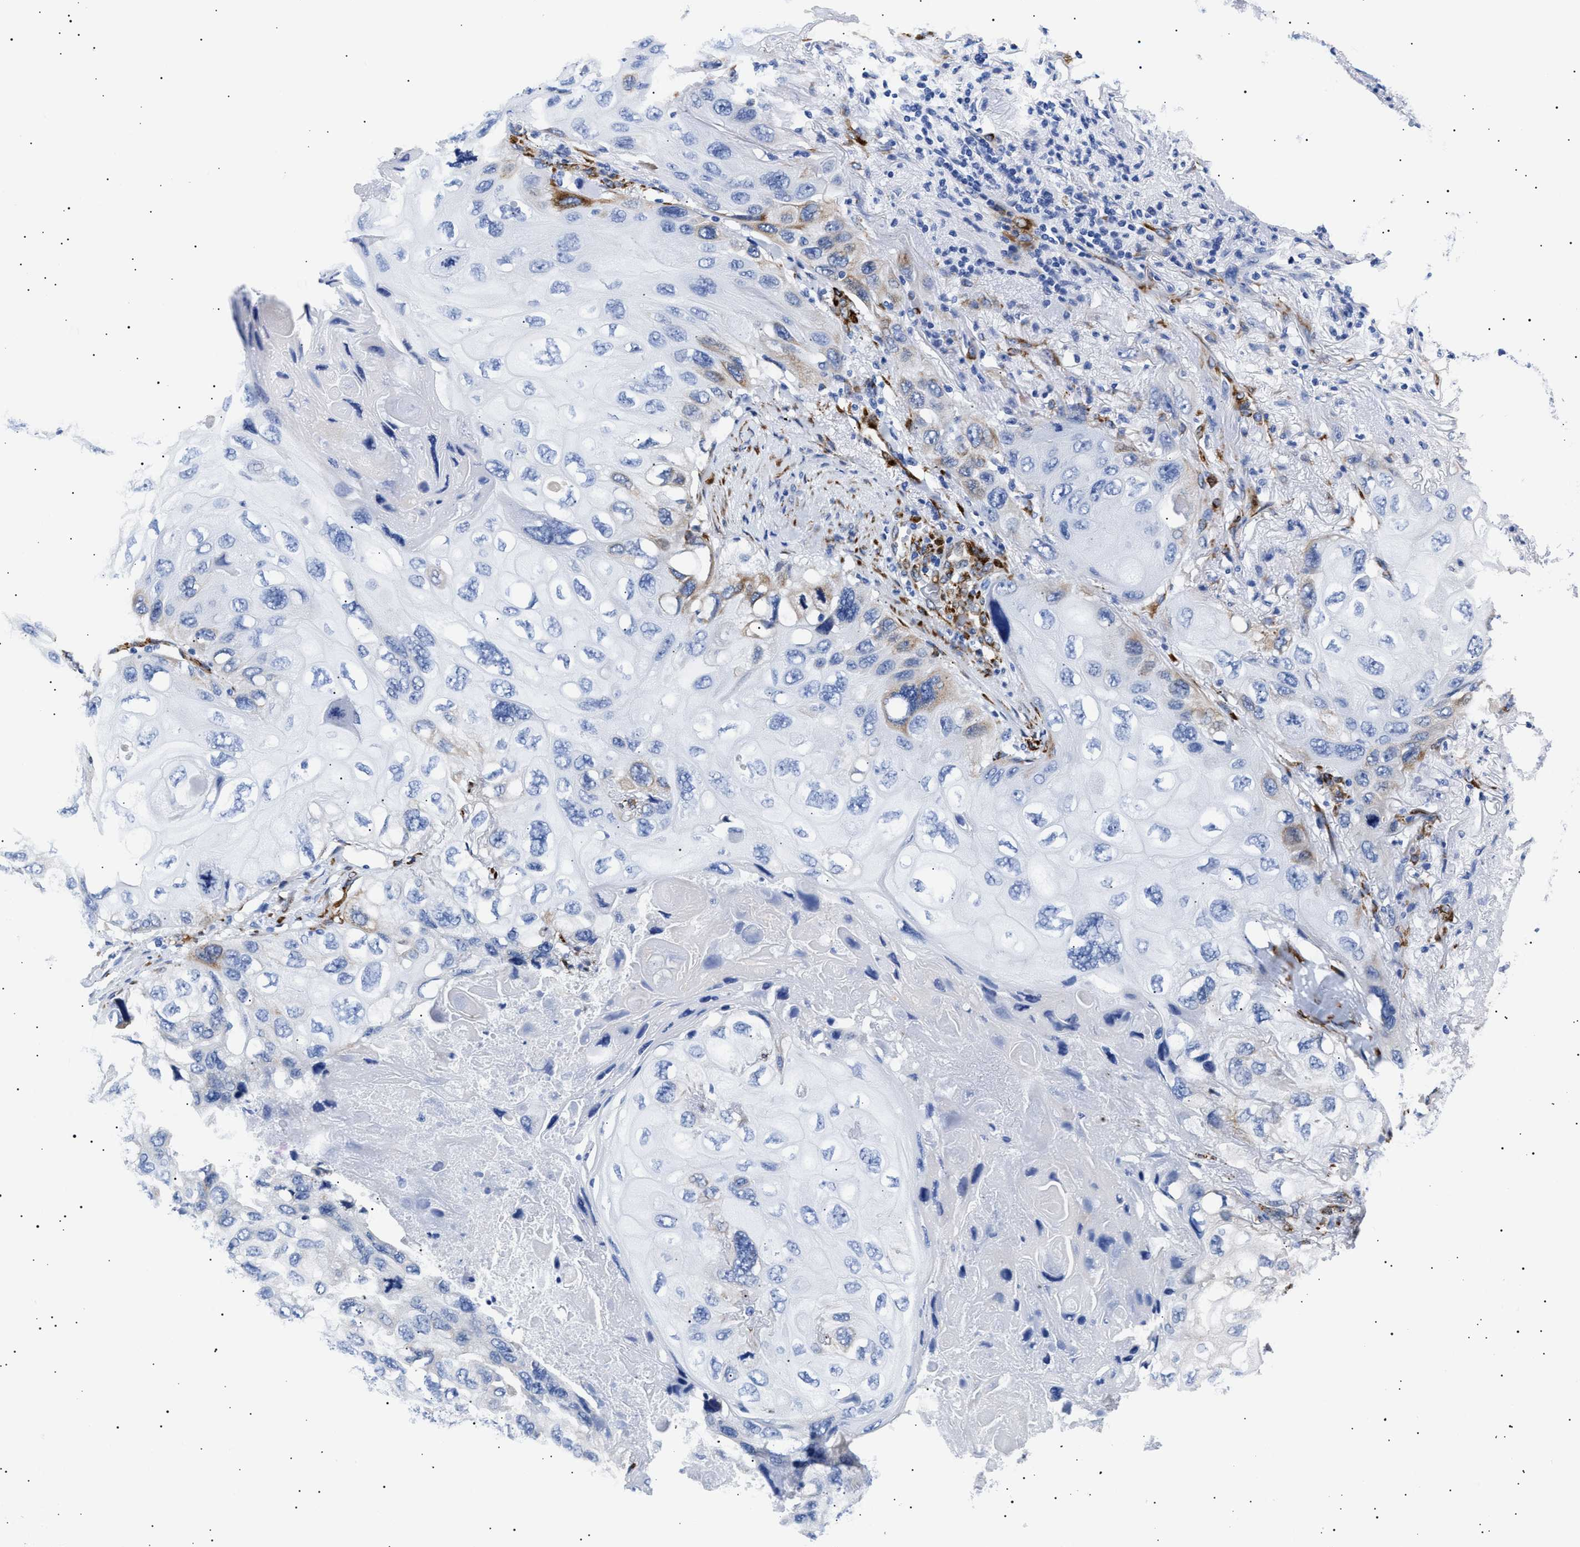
{"staining": {"intensity": "negative", "quantity": "none", "location": "none"}, "tissue": "lung cancer", "cell_type": "Tumor cells", "image_type": "cancer", "snomed": [{"axis": "morphology", "description": "Squamous cell carcinoma, NOS"}, {"axis": "topography", "description": "Lung"}], "caption": "Tumor cells show no significant protein staining in lung cancer.", "gene": "HEMGN", "patient": {"sex": "female", "age": 73}}